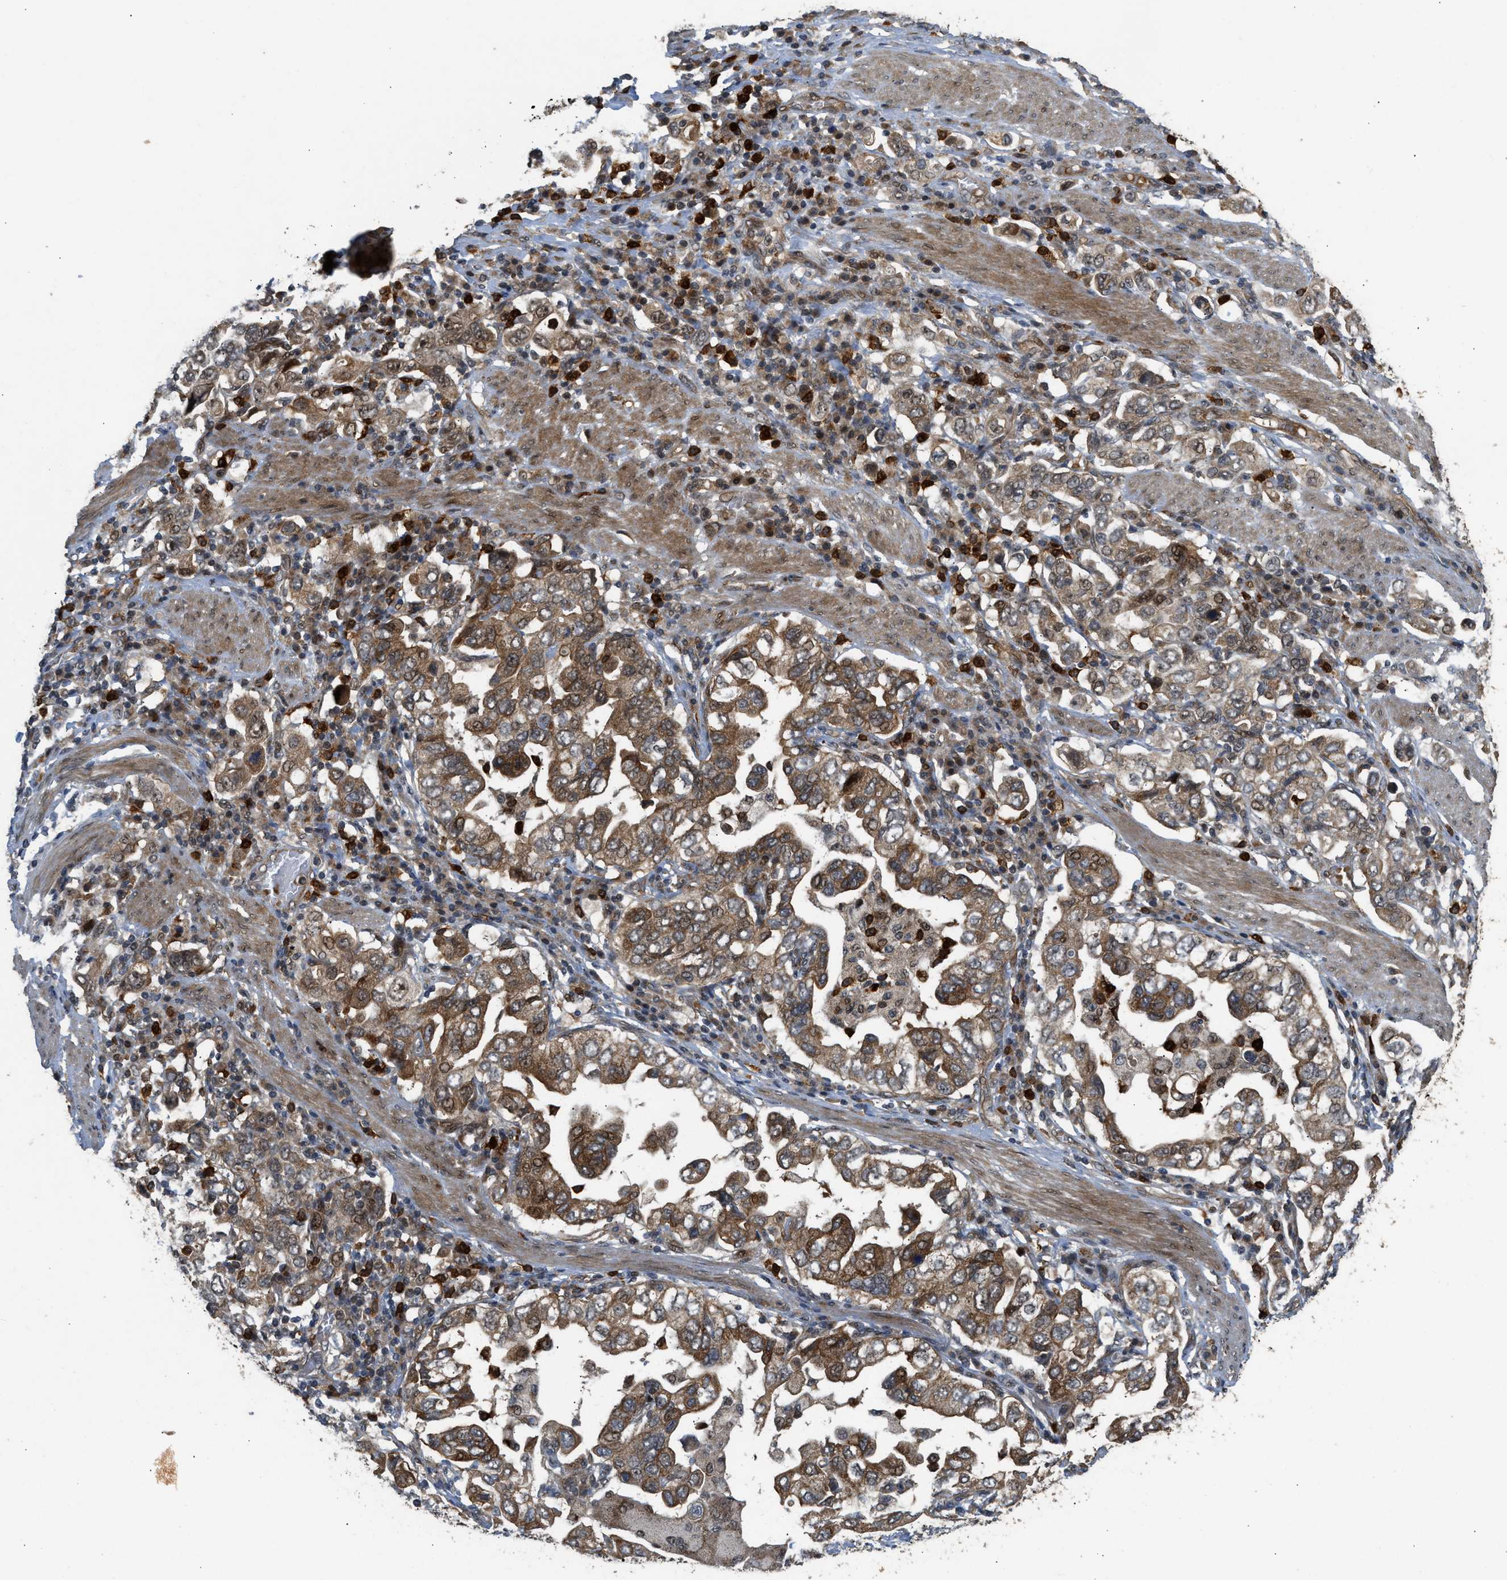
{"staining": {"intensity": "moderate", "quantity": ">75%", "location": "cytoplasmic/membranous,nuclear"}, "tissue": "stomach cancer", "cell_type": "Tumor cells", "image_type": "cancer", "snomed": [{"axis": "morphology", "description": "Adenocarcinoma, NOS"}, {"axis": "topography", "description": "Stomach, upper"}], "caption": "Immunohistochemistry staining of stomach cancer (adenocarcinoma), which reveals medium levels of moderate cytoplasmic/membranous and nuclear positivity in about >75% of tumor cells indicating moderate cytoplasmic/membranous and nuclear protein positivity. The staining was performed using DAB (brown) for protein detection and nuclei were counterstained in hematoxylin (blue).", "gene": "GET1", "patient": {"sex": "male", "age": 62}}